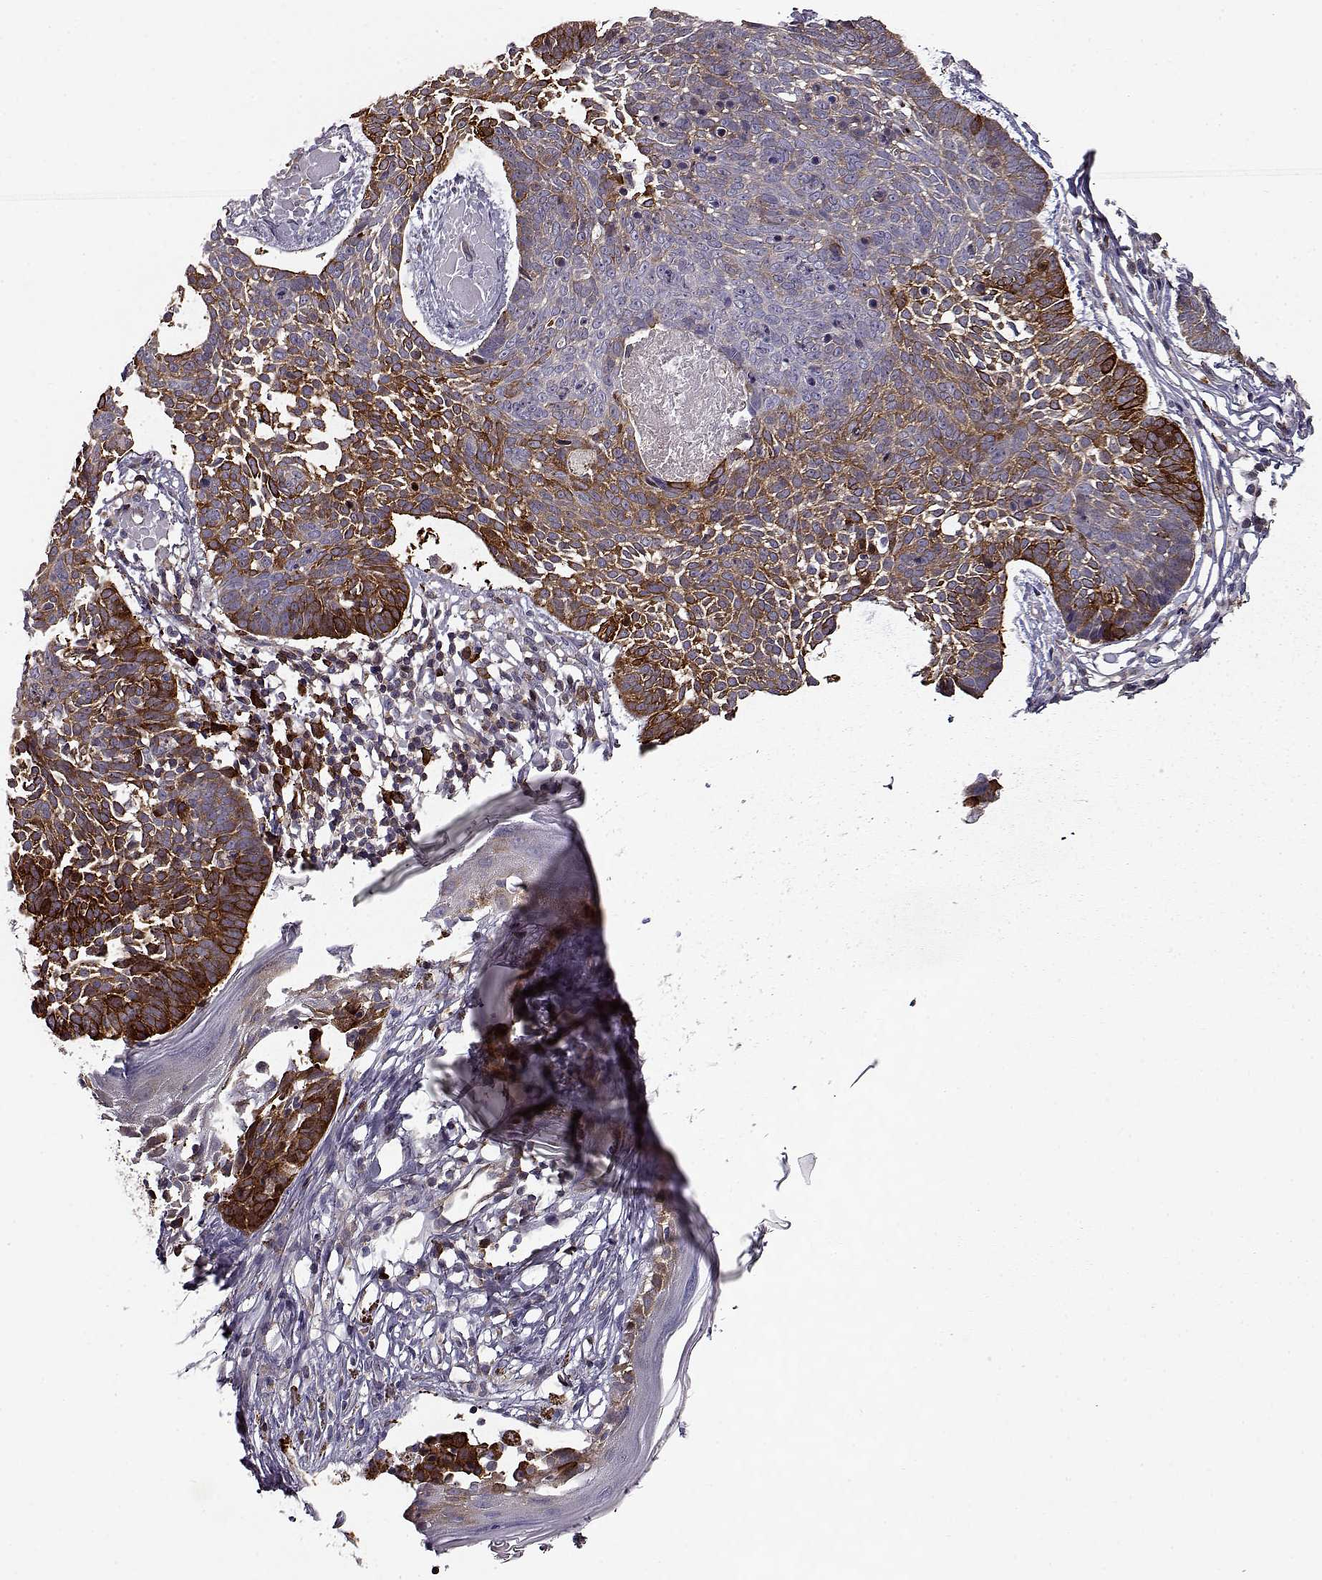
{"staining": {"intensity": "strong", "quantity": ">75%", "location": "cytoplasmic/membranous"}, "tissue": "skin cancer", "cell_type": "Tumor cells", "image_type": "cancer", "snomed": [{"axis": "morphology", "description": "Basal cell carcinoma"}, {"axis": "topography", "description": "Skin"}], "caption": "Protein staining of basal cell carcinoma (skin) tissue displays strong cytoplasmic/membranous staining in approximately >75% of tumor cells. Immunohistochemistry (ihc) stains the protein of interest in brown and the nuclei are stained blue.", "gene": "RANBP1", "patient": {"sex": "male", "age": 85}}